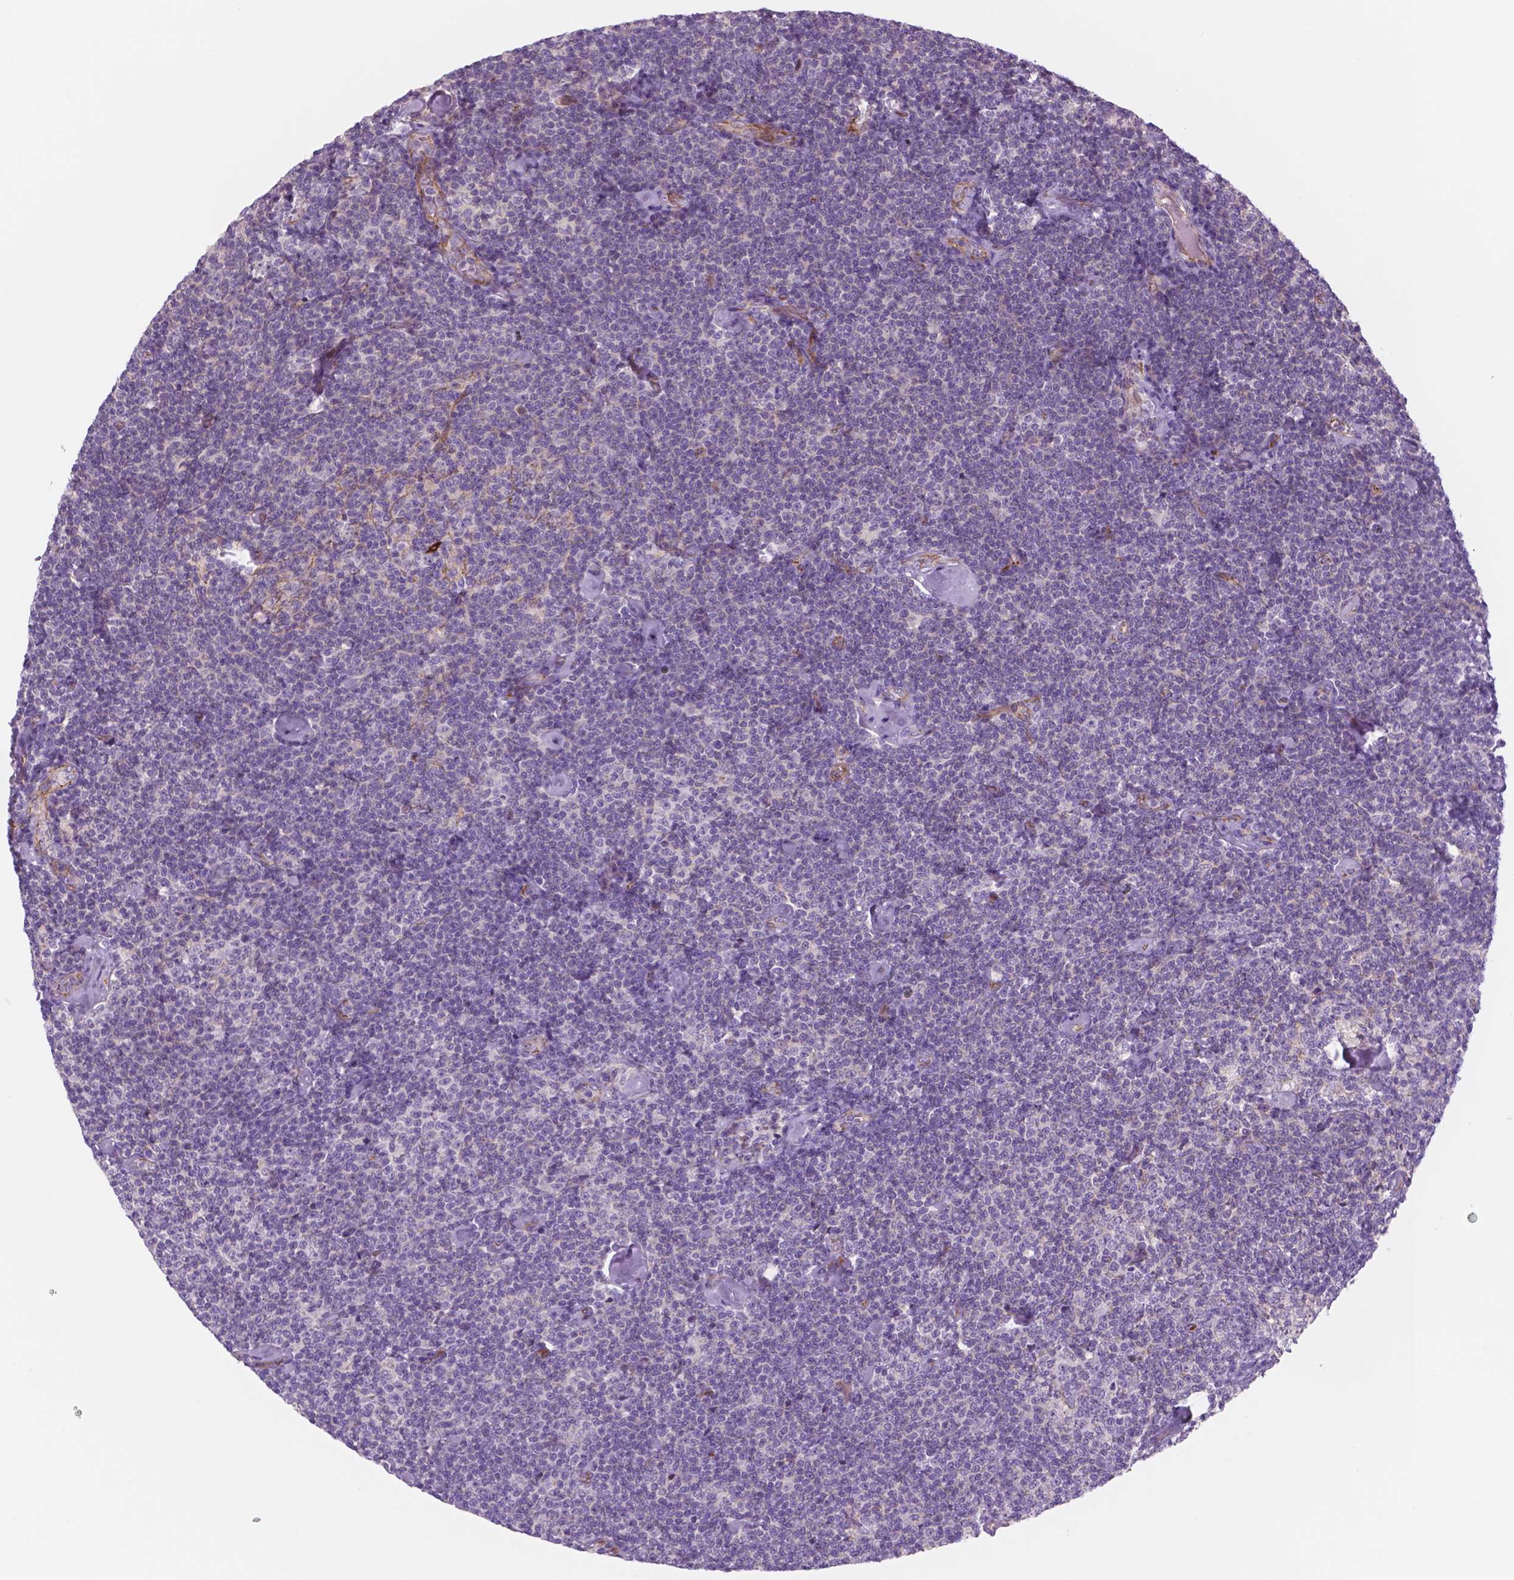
{"staining": {"intensity": "negative", "quantity": "none", "location": "none"}, "tissue": "lymphoma", "cell_type": "Tumor cells", "image_type": "cancer", "snomed": [{"axis": "morphology", "description": "Malignant lymphoma, non-Hodgkin's type, Low grade"}, {"axis": "topography", "description": "Lymph node"}], "caption": "A high-resolution micrograph shows IHC staining of malignant lymphoma, non-Hodgkin's type (low-grade), which displays no significant staining in tumor cells.", "gene": "RND3", "patient": {"sex": "male", "age": 81}}